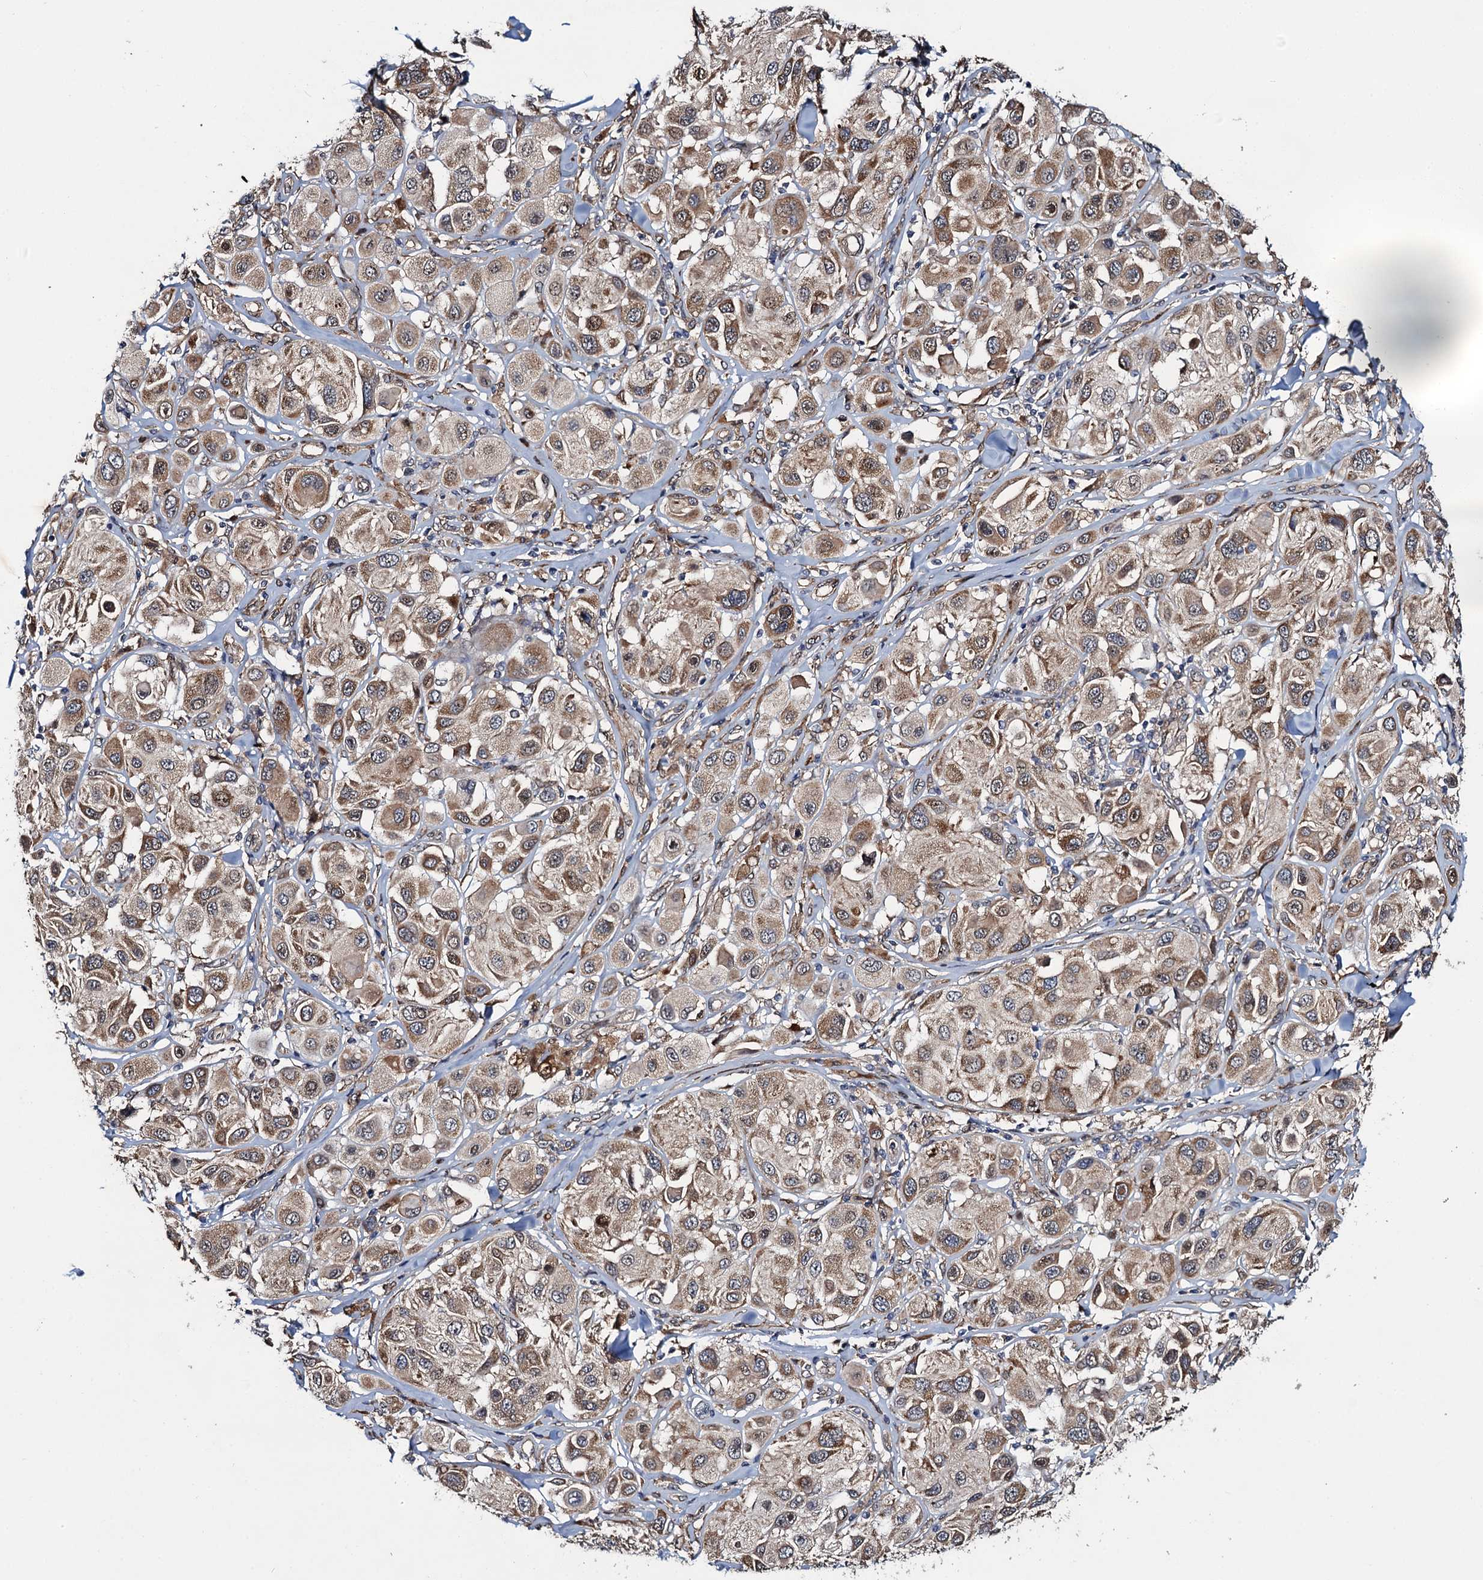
{"staining": {"intensity": "moderate", "quantity": ">75%", "location": "cytoplasmic/membranous,nuclear"}, "tissue": "melanoma", "cell_type": "Tumor cells", "image_type": "cancer", "snomed": [{"axis": "morphology", "description": "Malignant melanoma, Metastatic site"}, {"axis": "topography", "description": "Skin"}], "caption": "Immunohistochemical staining of human malignant melanoma (metastatic site) demonstrates medium levels of moderate cytoplasmic/membranous and nuclear expression in about >75% of tumor cells.", "gene": "EVX2", "patient": {"sex": "male", "age": 41}}